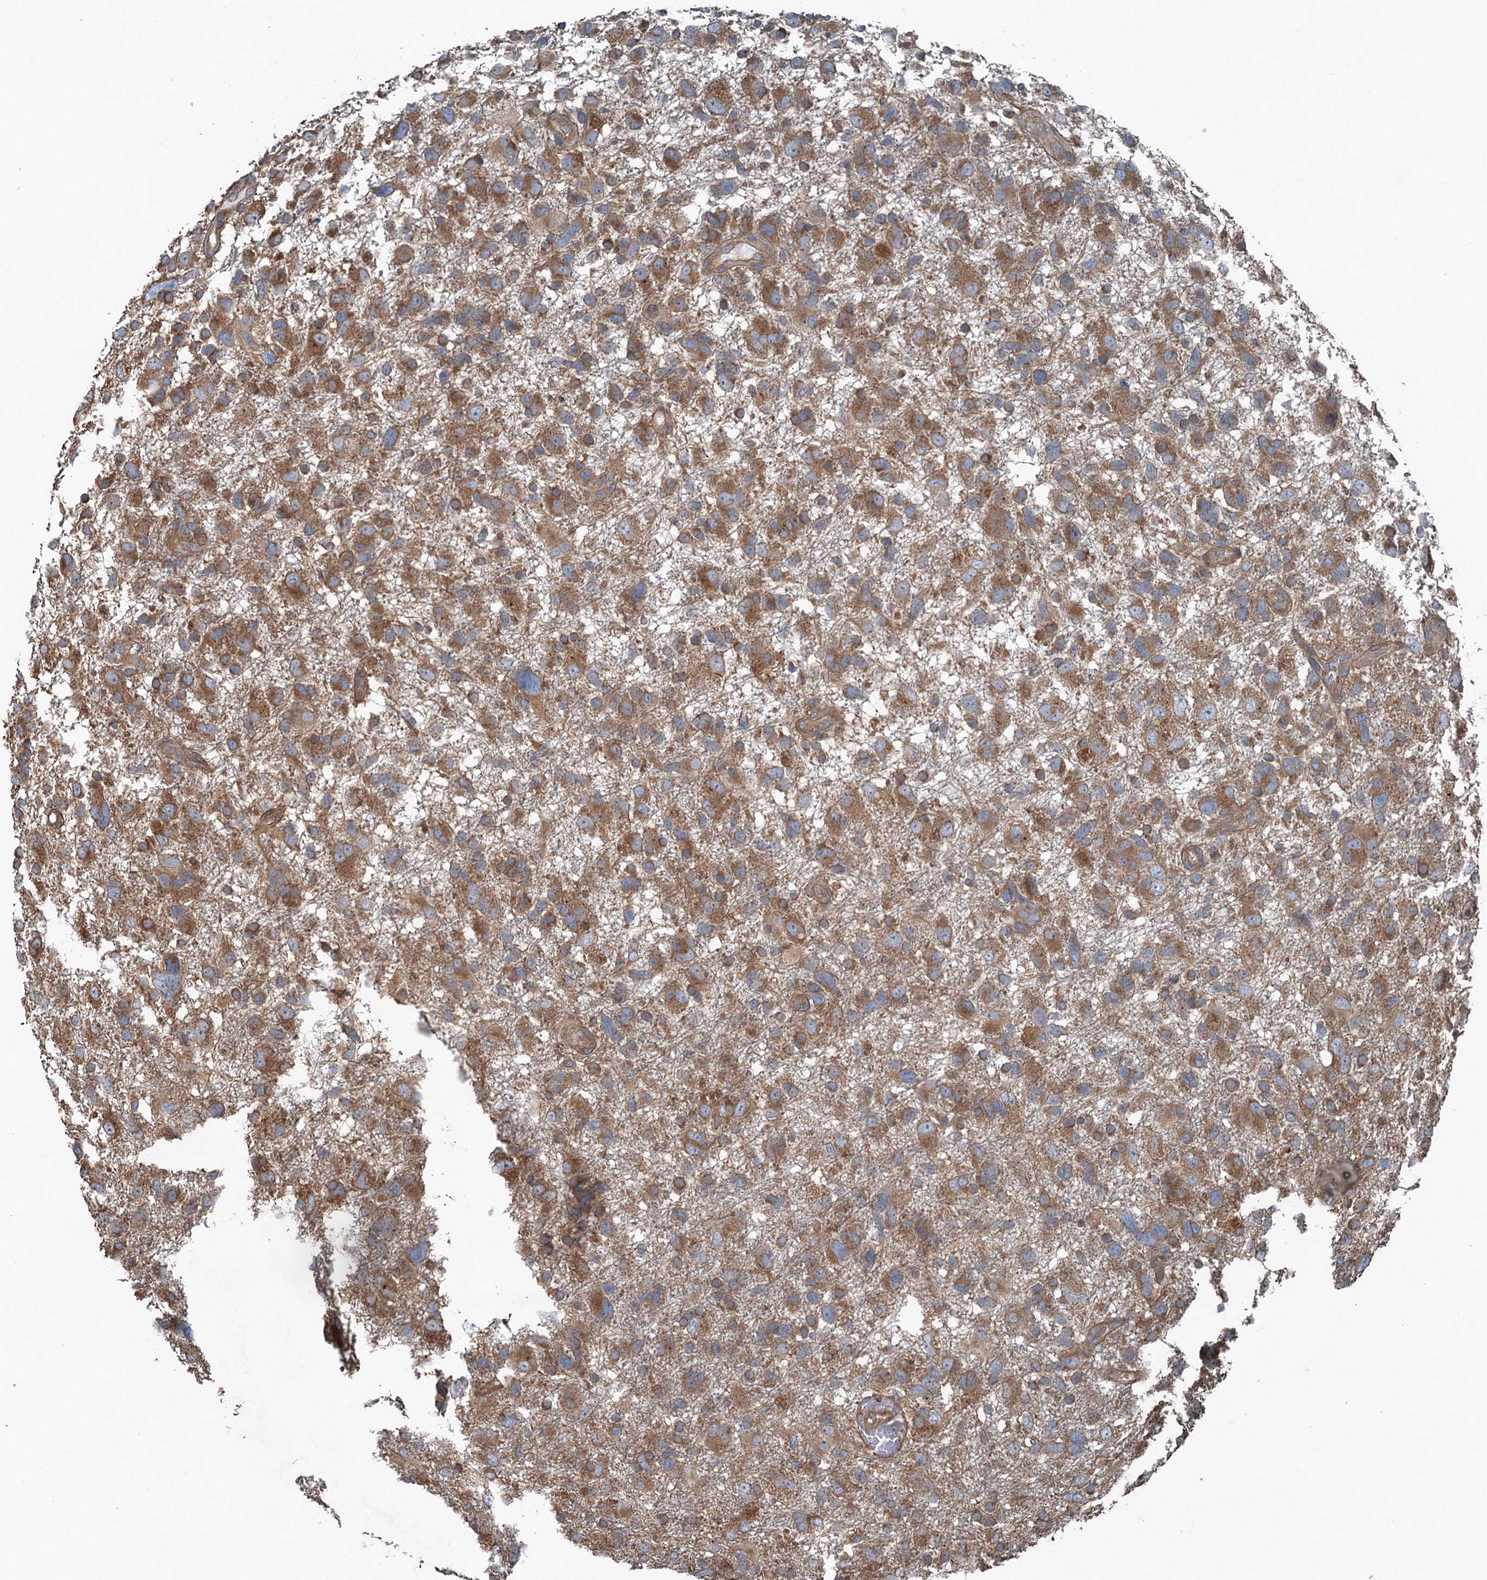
{"staining": {"intensity": "moderate", "quantity": ">75%", "location": "cytoplasmic/membranous"}, "tissue": "glioma", "cell_type": "Tumor cells", "image_type": "cancer", "snomed": [{"axis": "morphology", "description": "Glioma, malignant, High grade"}, {"axis": "topography", "description": "Brain"}], "caption": "High-power microscopy captured an immunohistochemistry micrograph of glioma, revealing moderate cytoplasmic/membranous positivity in about >75% of tumor cells.", "gene": "TRAPPC8", "patient": {"sex": "male", "age": 61}}